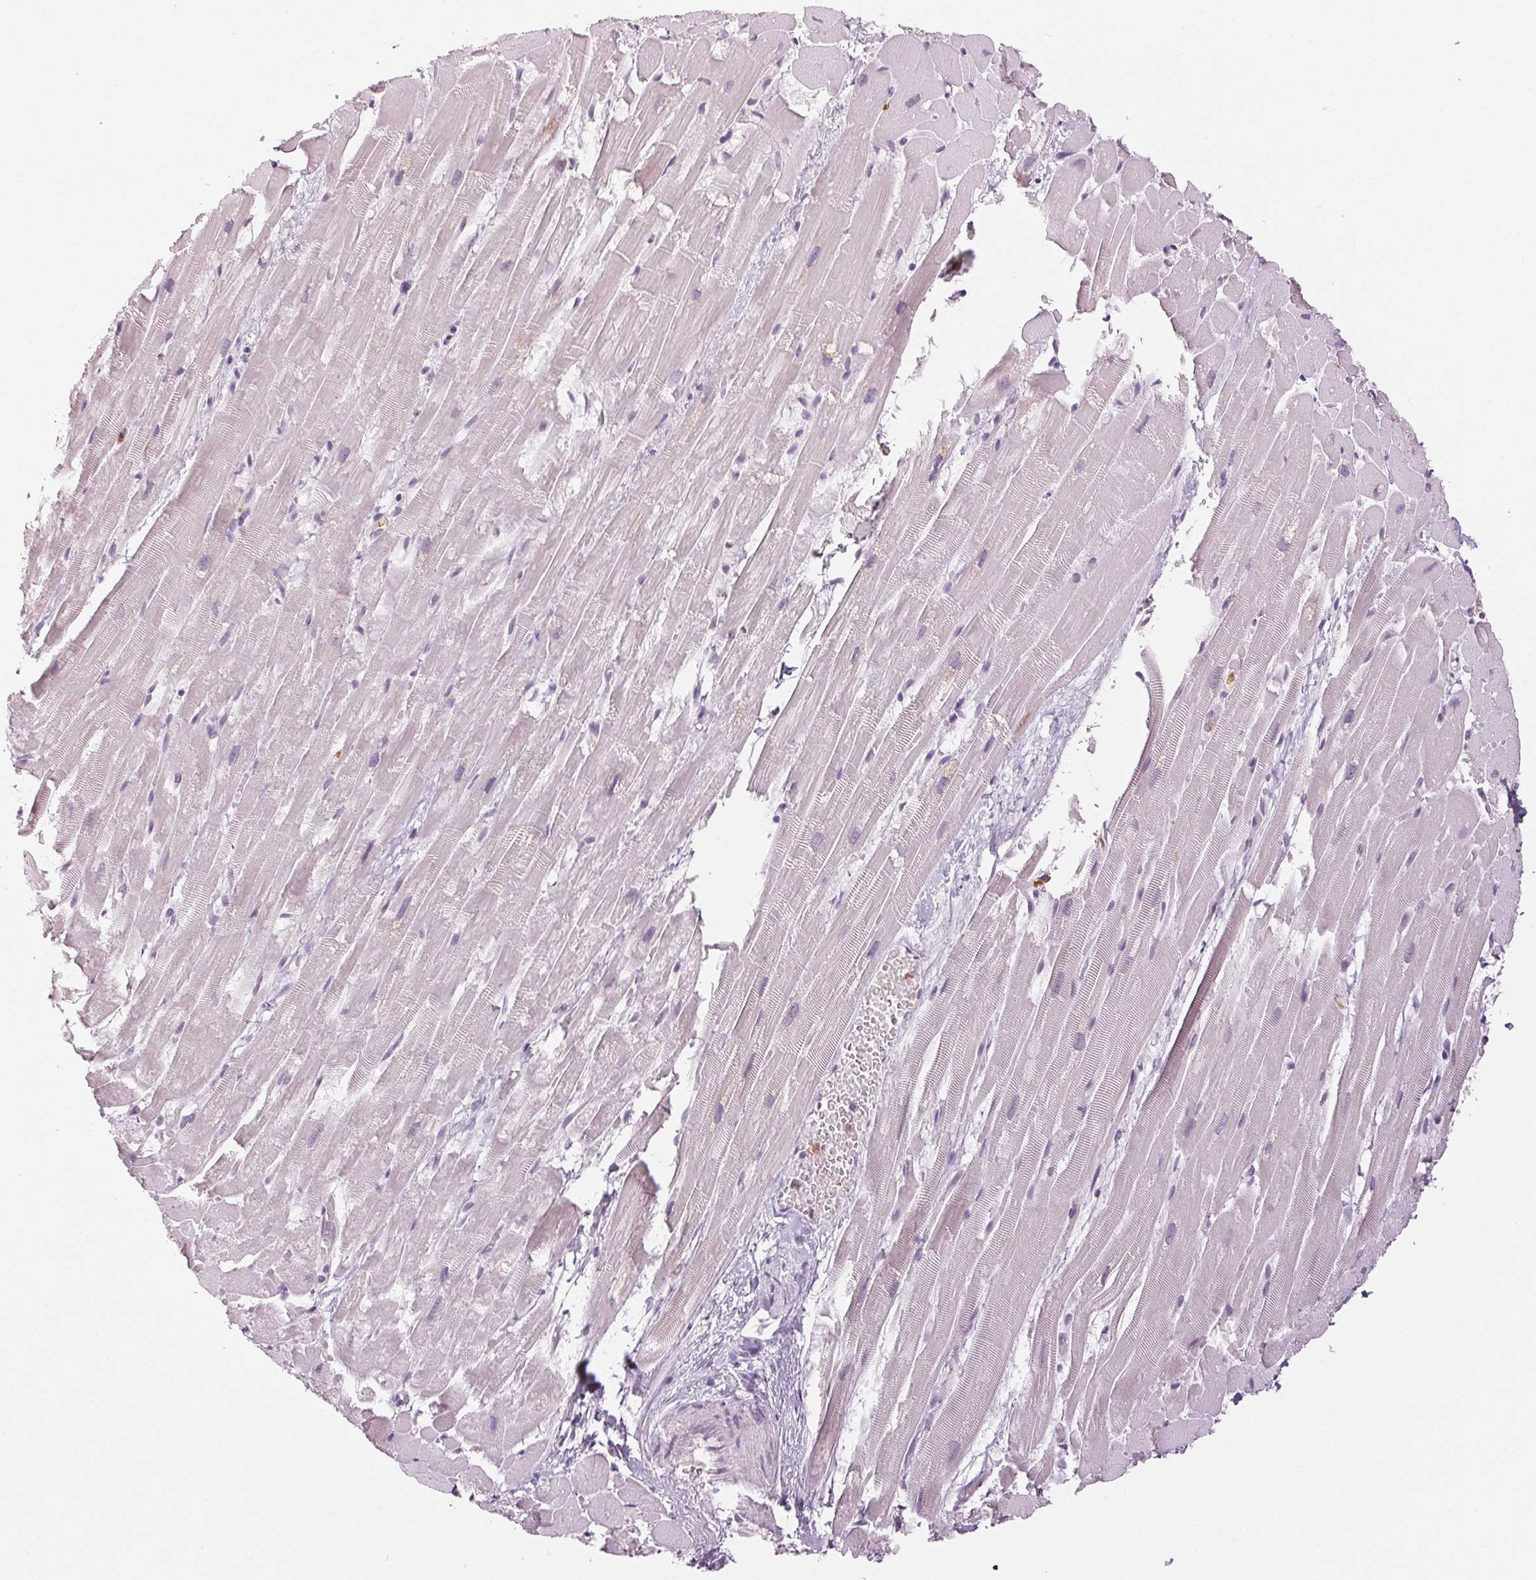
{"staining": {"intensity": "negative", "quantity": "none", "location": "none"}, "tissue": "heart muscle", "cell_type": "Cardiomyocytes", "image_type": "normal", "snomed": [{"axis": "morphology", "description": "Normal tissue, NOS"}, {"axis": "topography", "description": "Heart"}], "caption": "High power microscopy micrograph of an immunohistochemistry histopathology image of unremarkable heart muscle, revealing no significant expression in cardiomyocytes.", "gene": "LTF", "patient": {"sex": "male", "age": 37}}